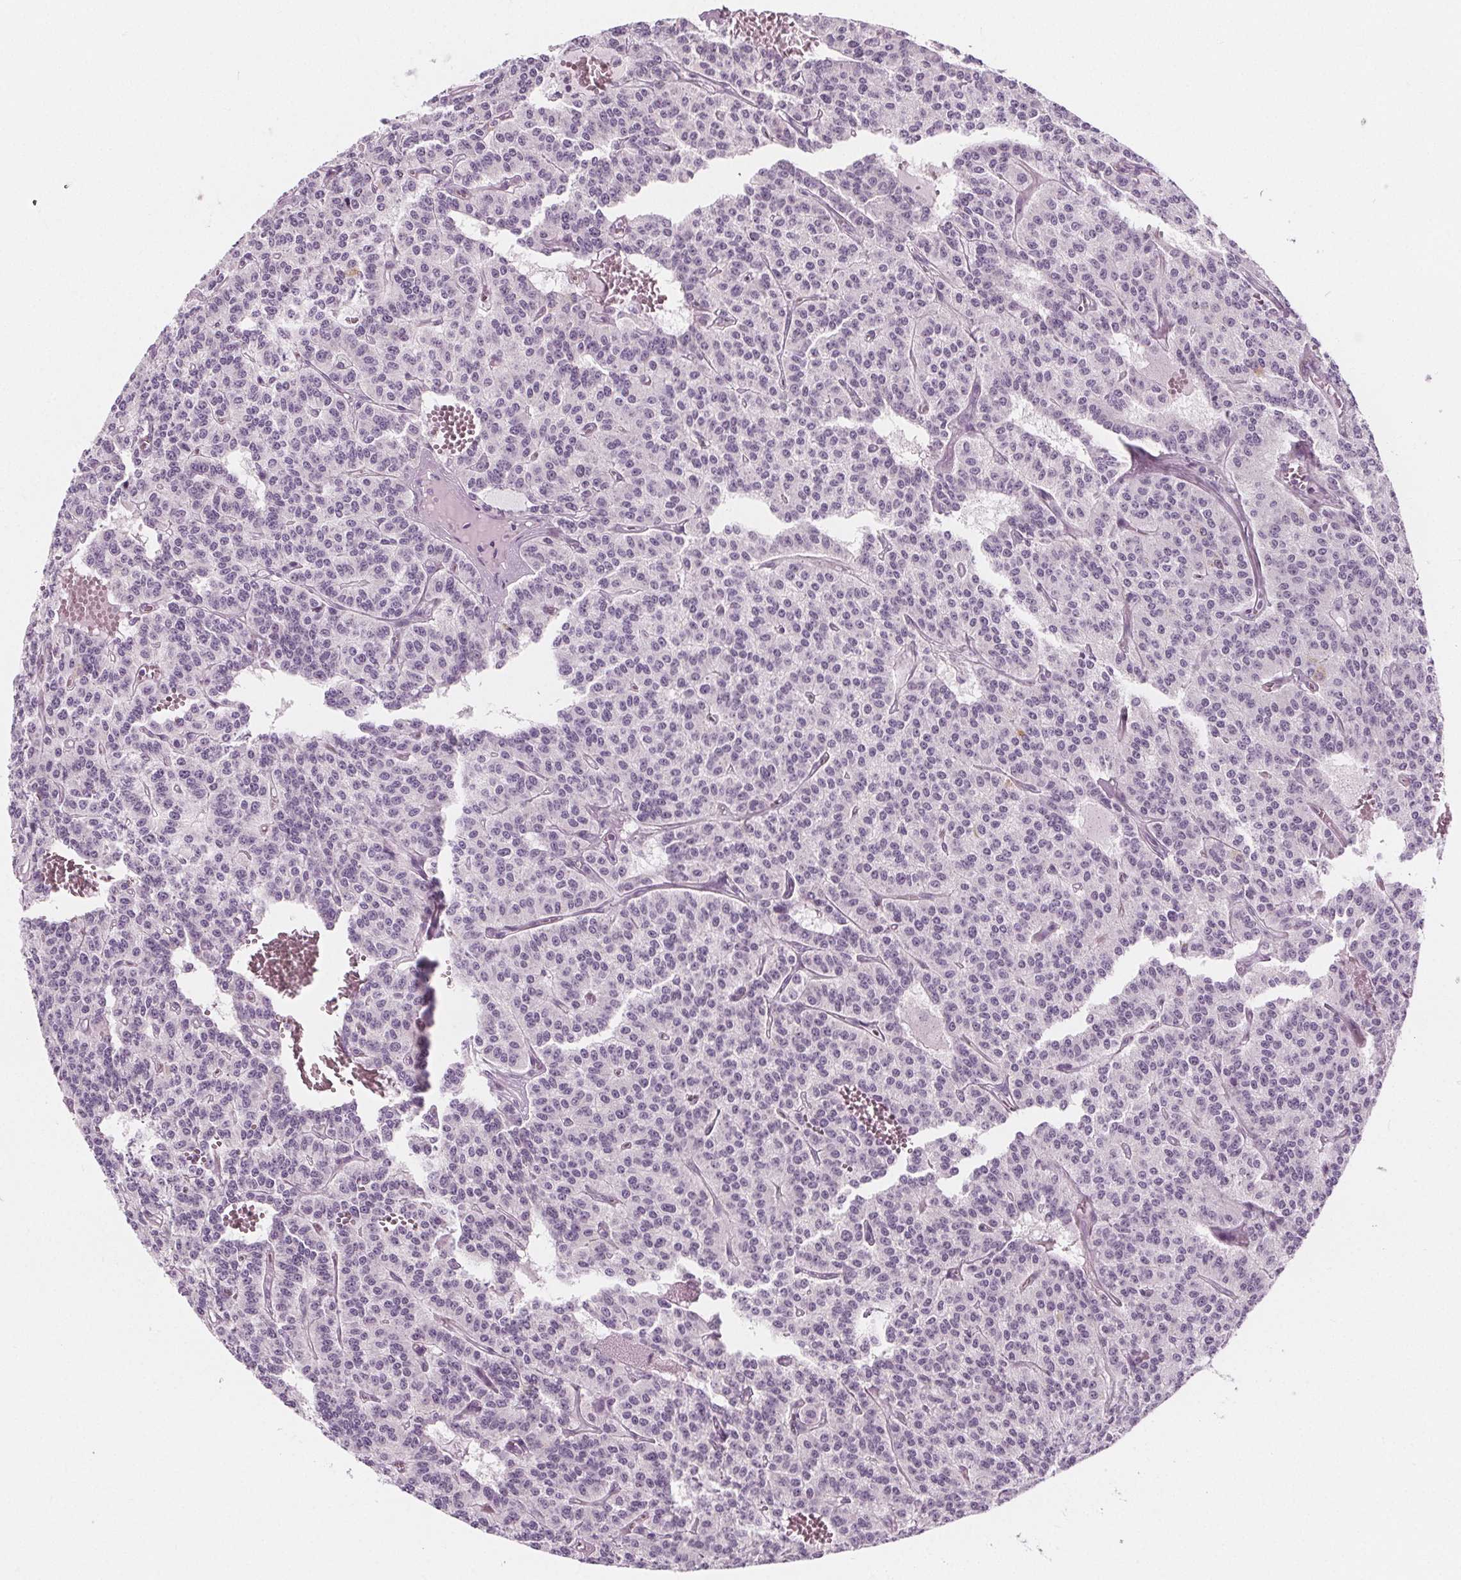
{"staining": {"intensity": "negative", "quantity": "none", "location": "none"}, "tissue": "carcinoid", "cell_type": "Tumor cells", "image_type": "cancer", "snomed": [{"axis": "morphology", "description": "Carcinoid, malignant, NOS"}, {"axis": "topography", "description": "Lung"}], "caption": "The immunohistochemistry (IHC) photomicrograph has no significant positivity in tumor cells of carcinoid (malignant) tissue.", "gene": "IL17C", "patient": {"sex": "female", "age": 71}}